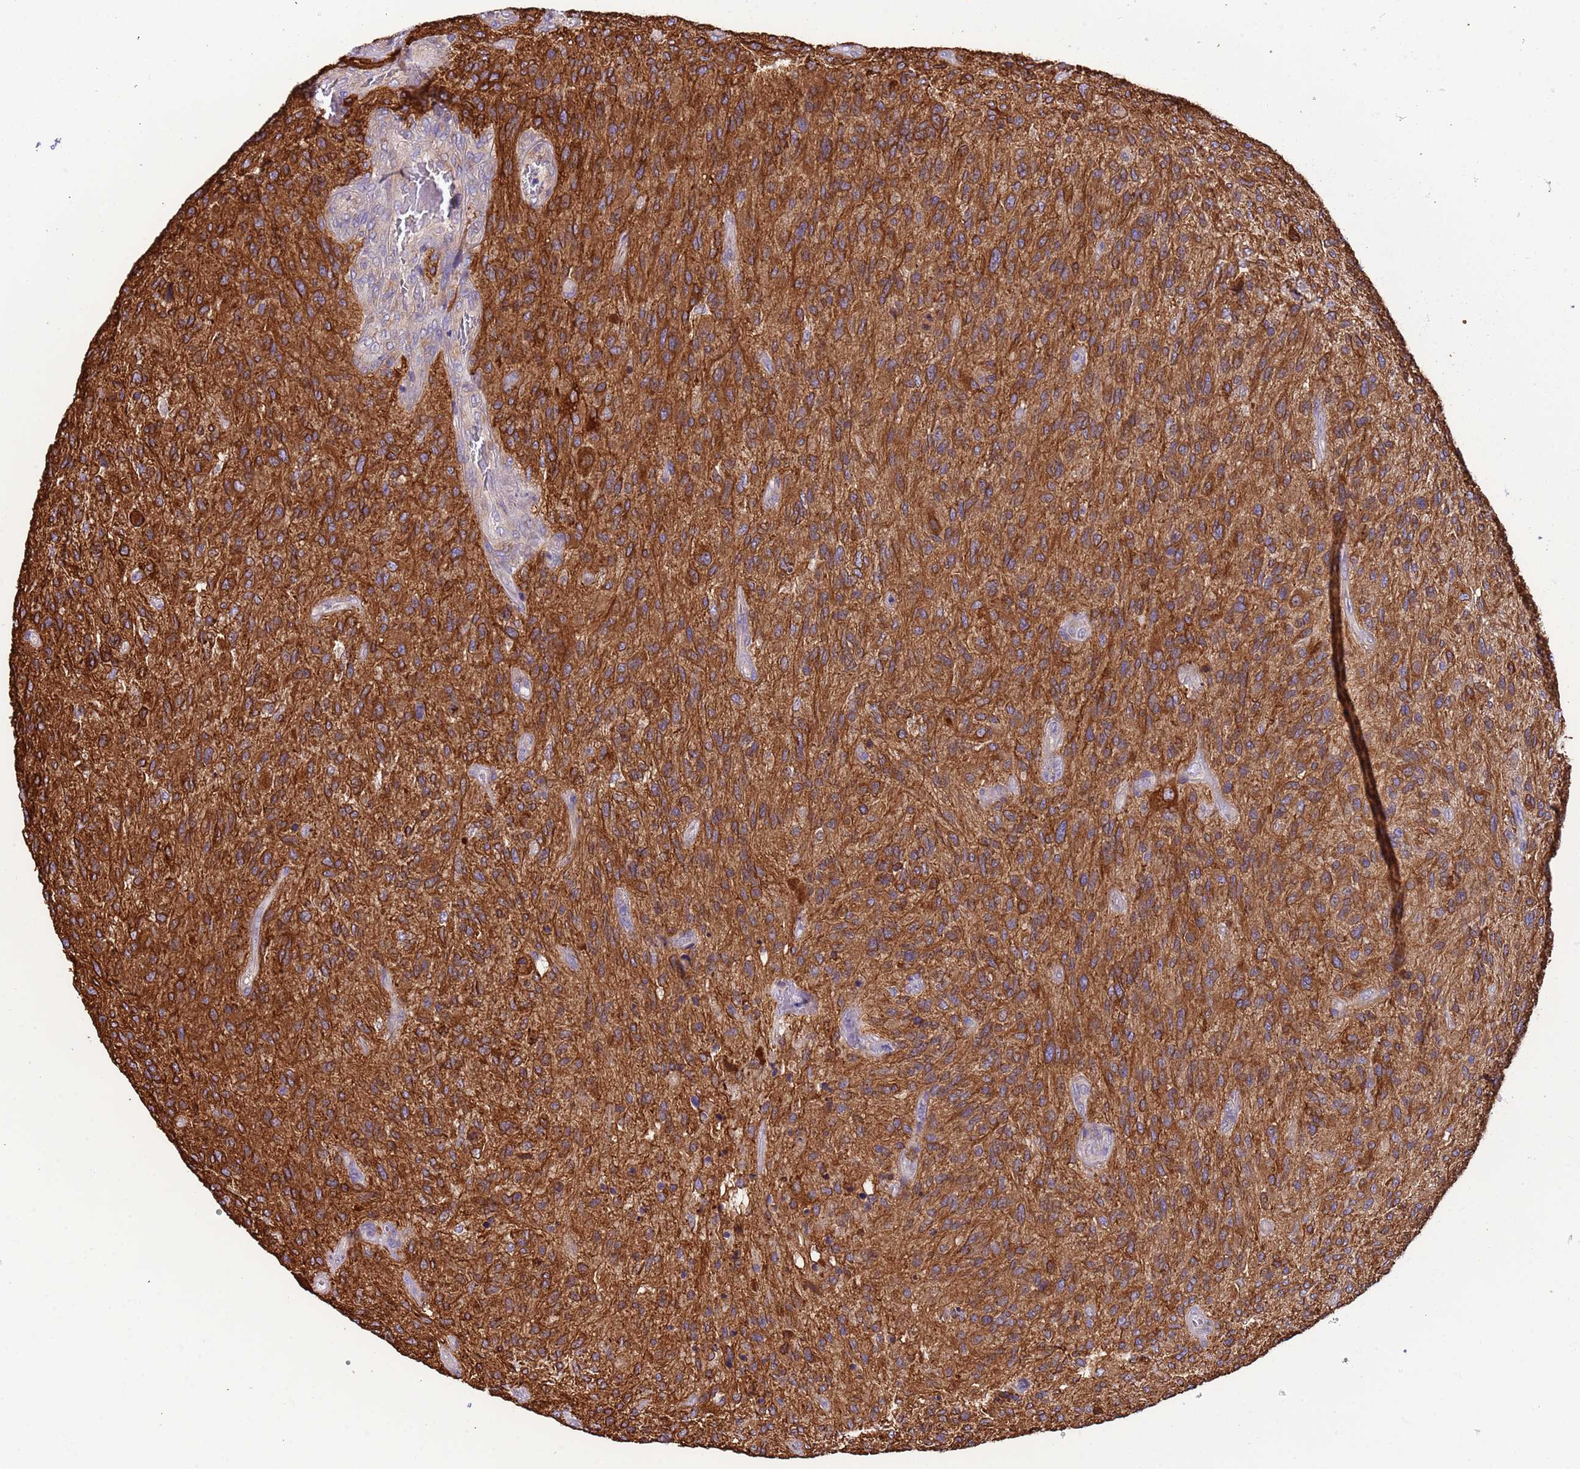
{"staining": {"intensity": "moderate", "quantity": ">75%", "location": "cytoplasmic/membranous"}, "tissue": "glioma", "cell_type": "Tumor cells", "image_type": "cancer", "snomed": [{"axis": "morphology", "description": "Glioma, malignant, High grade"}, {"axis": "topography", "description": "Brain"}], "caption": "Immunohistochemical staining of glioma displays moderate cytoplasmic/membranous protein positivity in about >75% of tumor cells. The staining was performed using DAB to visualize the protein expression in brown, while the nuclei were stained in blue with hematoxylin (Magnification: 20x).", "gene": "PAQR7", "patient": {"sex": "male", "age": 47}}